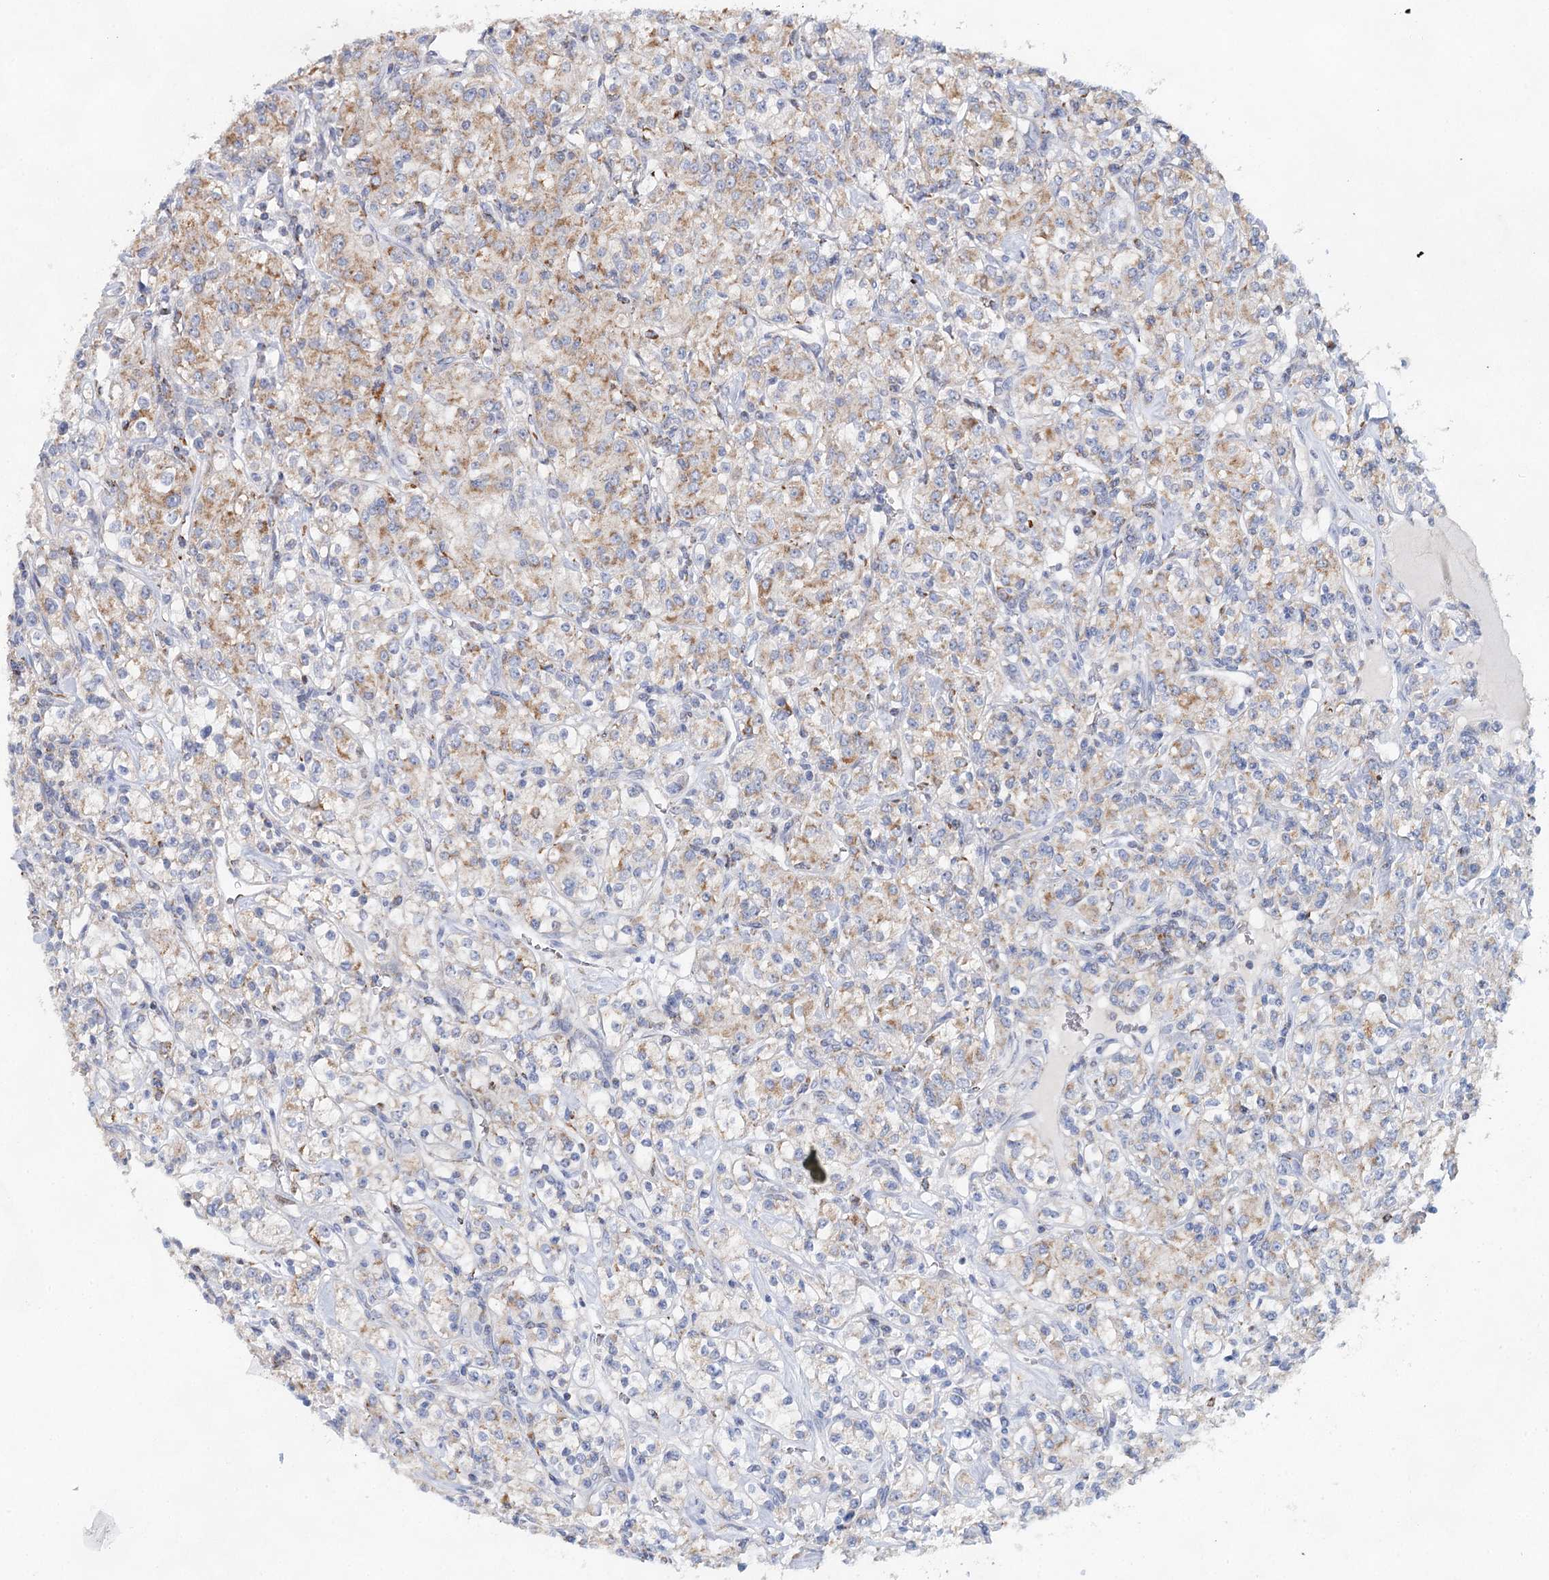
{"staining": {"intensity": "weak", "quantity": "25%-75%", "location": "cytoplasmic/membranous"}, "tissue": "renal cancer", "cell_type": "Tumor cells", "image_type": "cancer", "snomed": [{"axis": "morphology", "description": "Adenocarcinoma, NOS"}, {"axis": "topography", "description": "Kidney"}], "caption": "A high-resolution histopathology image shows immunohistochemistry staining of renal cancer (adenocarcinoma), which reveals weak cytoplasmic/membranous positivity in about 25%-75% of tumor cells.", "gene": "XPO6", "patient": {"sex": "male", "age": 77}}